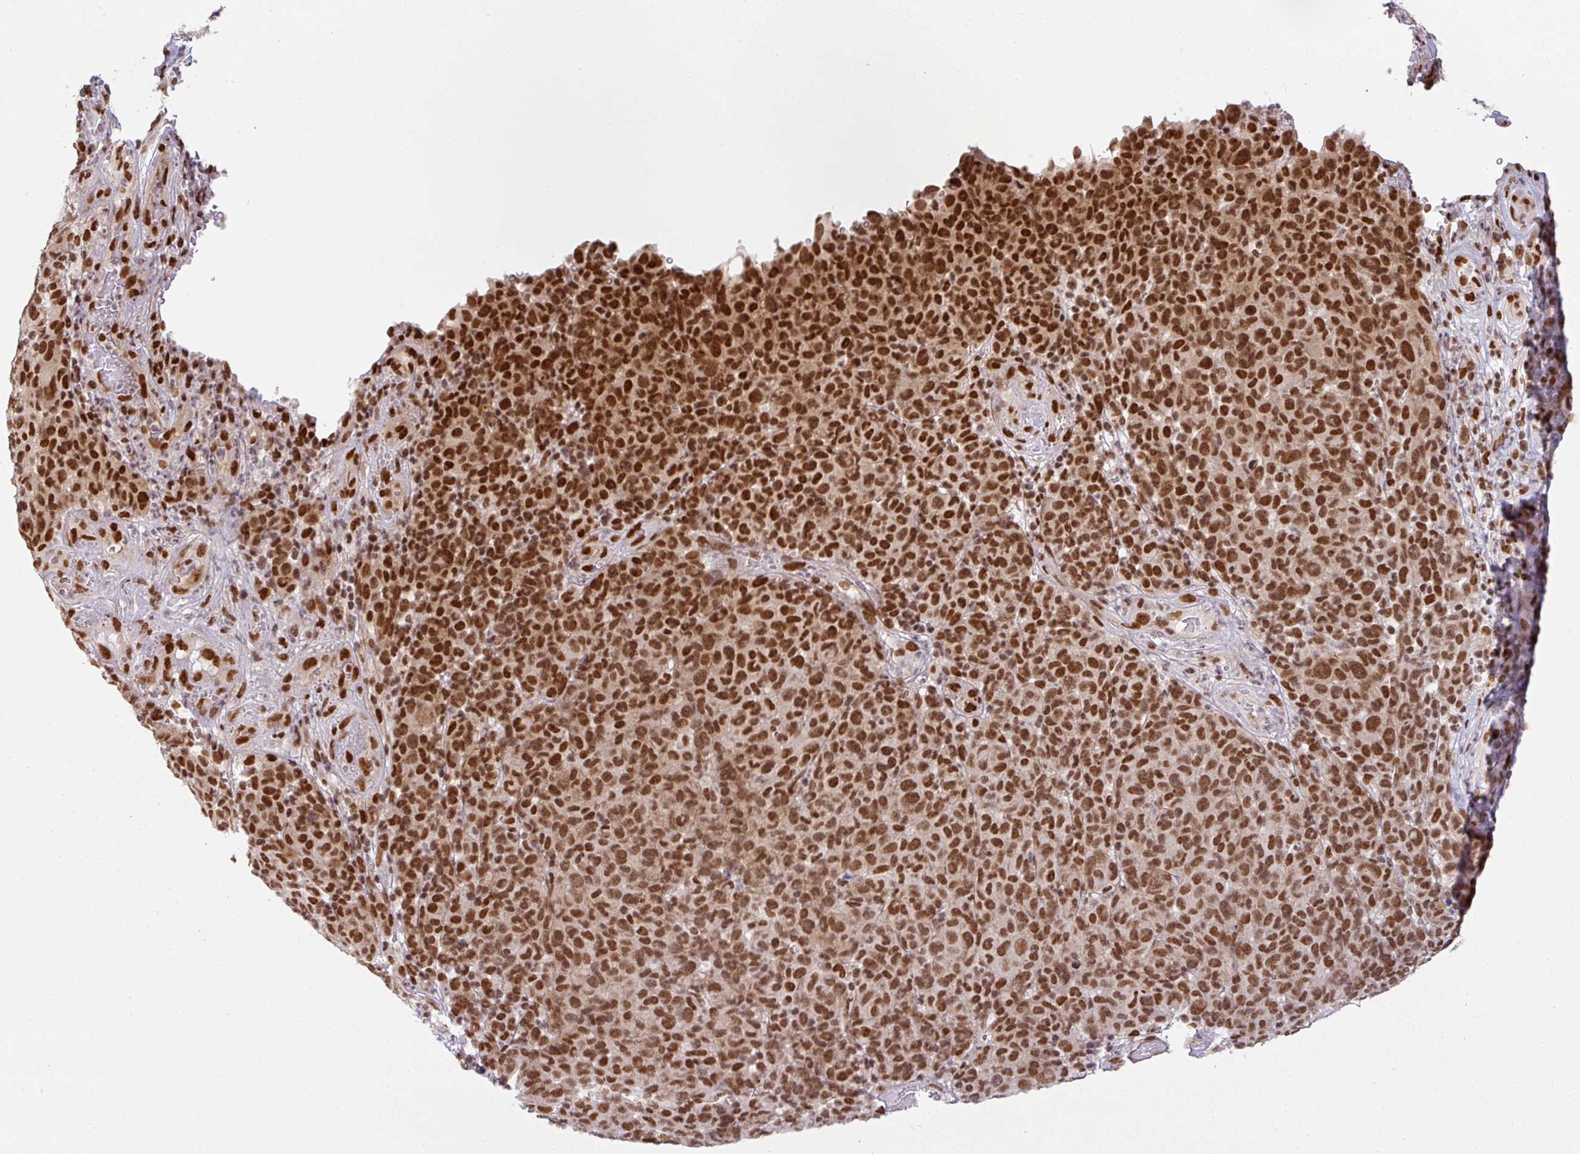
{"staining": {"intensity": "strong", "quantity": ">75%", "location": "nuclear"}, "tissue": "melanoma", "cell_type": "Tumor cells", "image_type": "cancer", "snomed": [{"axis": "morphology", "description": "Malignant melanoma, NOS"}, {"axis": "topography", "description": "Skin"}], "caption": "Human melanoma stained for a protein (brown) reveals strong nuclear positive staining in about >75% of tumor cells.", "gene": "NCOA5", "patient": {"sex": "male", "age": 49}}